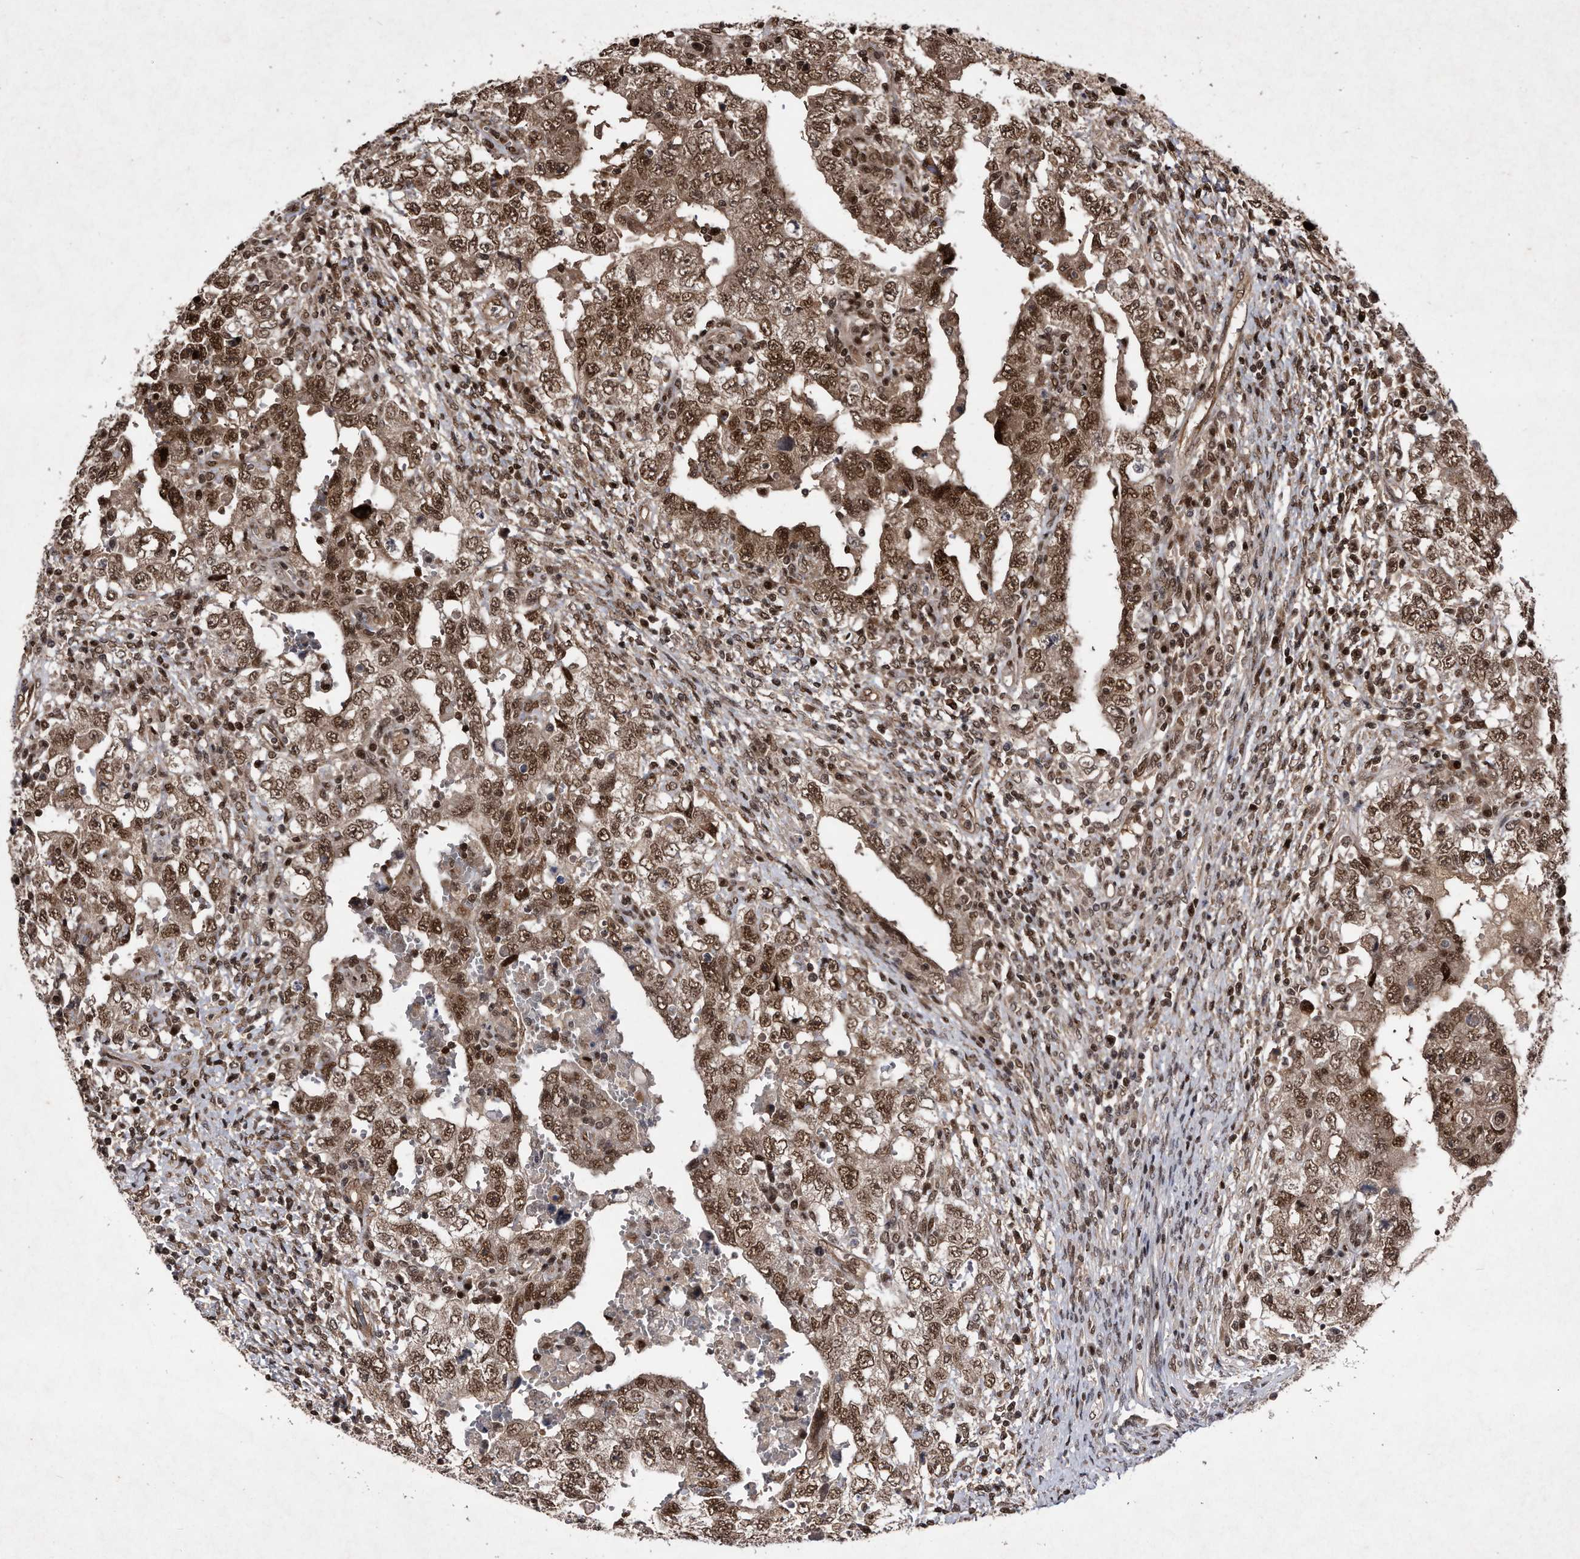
{"staining": {"intensity": "moderate", "quantity": ">75%", "location": "cytoplasmic/membranous,nuclear"}, "tissue": "testis cancer", "cell_type": "Tumor cells", "image_type": "cancer", "snomed": [{"axis": "morphology", "description": "Carcinoma, Embryonal, NOS"}, {"axis": "topography", "description": "Testis"}], "caption": "An immunohistochemistry (IHC) histopathology image of tumor tissue is shown. Protein staining in brown labels moderate cytoplasmic/membranous and nuclear positivity in embryonal carcinoma (testis) within tumor cells. The staining was performed using DAB (3,3'-diaminobenzidine) to visualize the protein expression in brown, while the nuclei were stained in blue with hematoxylin (Magnification: 20x).", "gene": "RAD23B", "patient": {"sex": "male", "age": 26}}